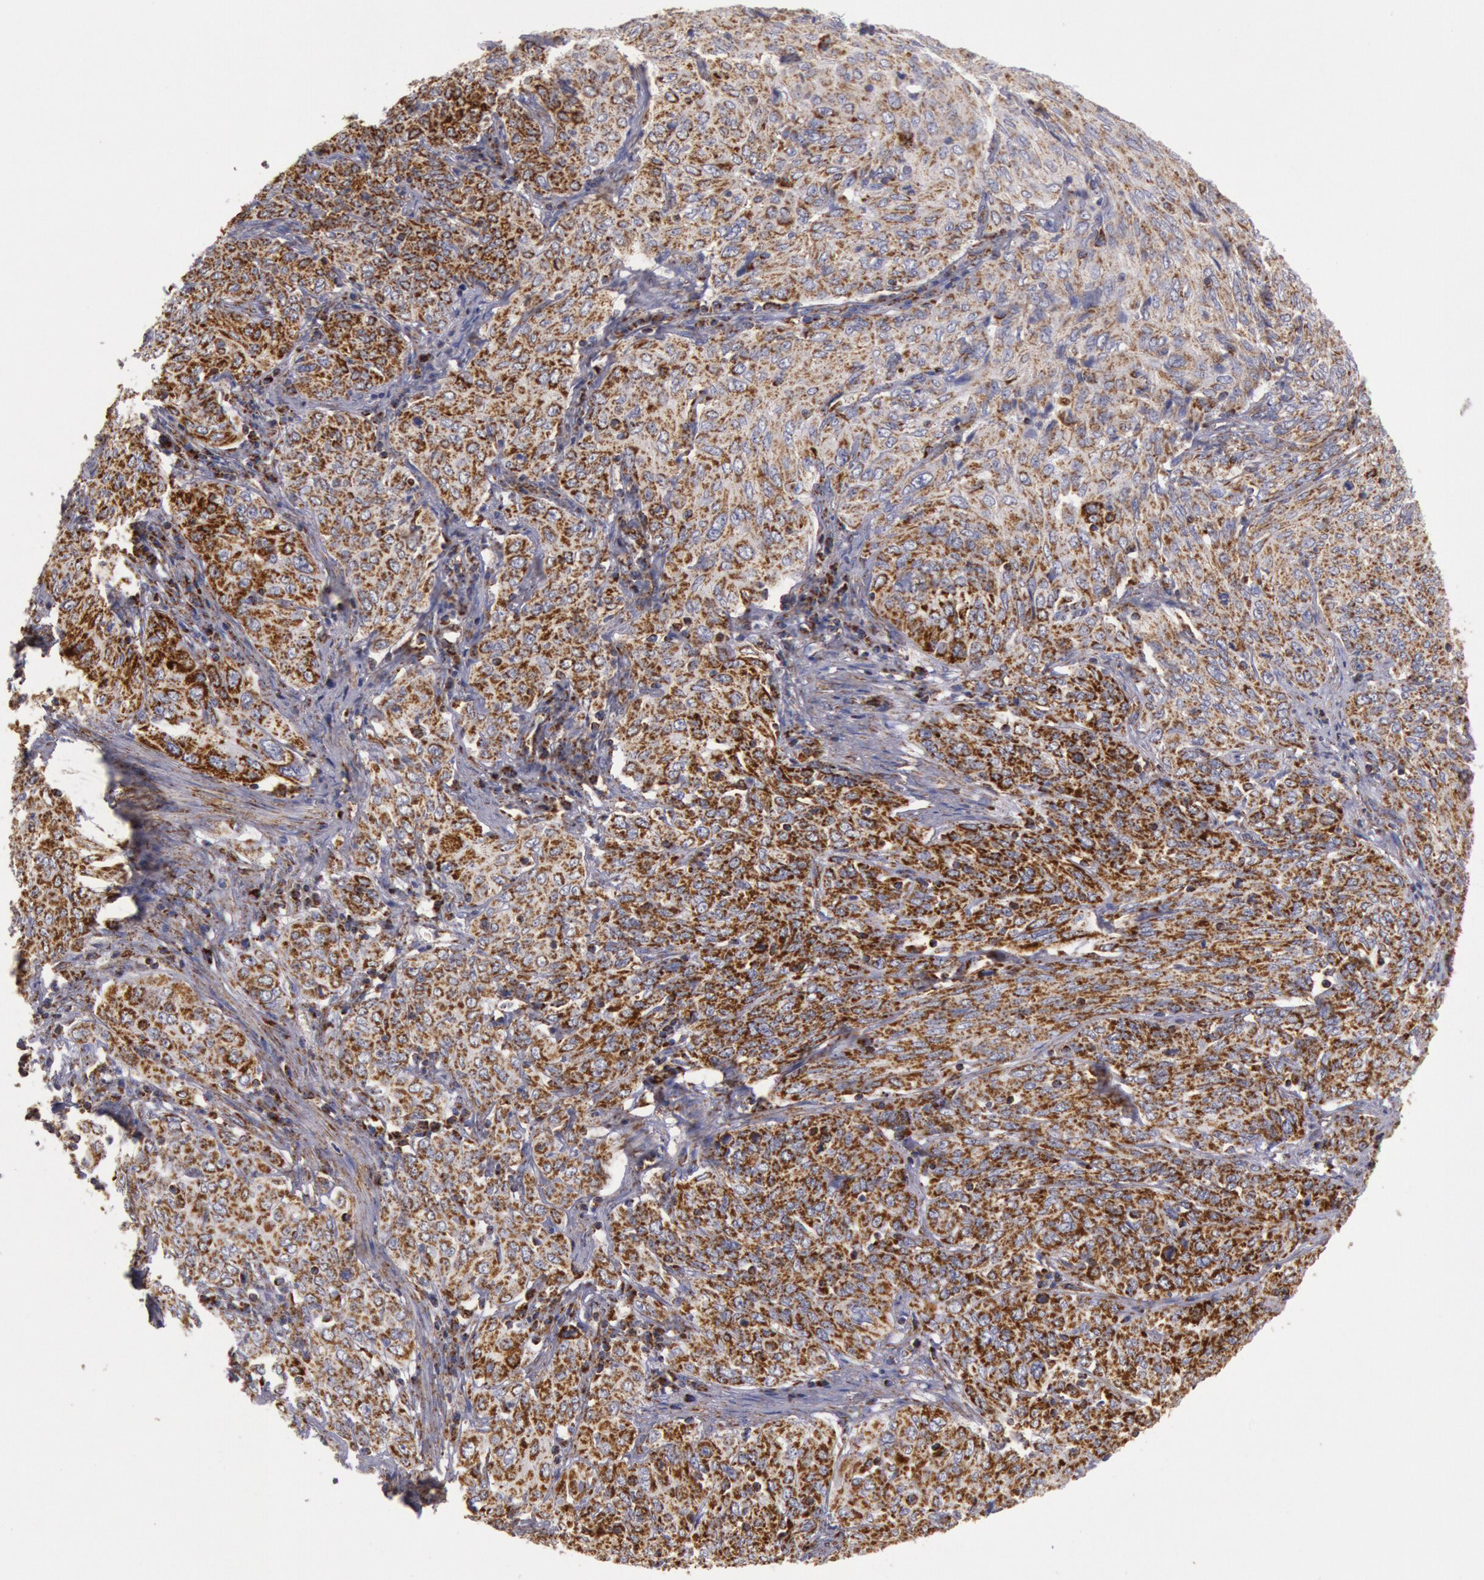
{"staining": {"intensity": "strong", "quantity": ">75%", "location": "cytoplasmic/membranous"}, "tissue": "cervical cancer", "cell_type": "Tumor cells", "image_type": "cancer", "snomed": [{"axis": "morphology", "description": "Squamous cell carcinoma, NOS"}, {"axis": "topography", "description": "Cervix"}], "caption": "Cervical cancer (squamous cell carcinoma) stained with DAB IHC demonstrates high levels of strong cytoplasmic/membranous staining in about >75% of tumor cells. (Brightfield microscopy of DAB IHC at high magnification).", "gene": "CYC1", "patient": {"sex": "female", "age": 38}}